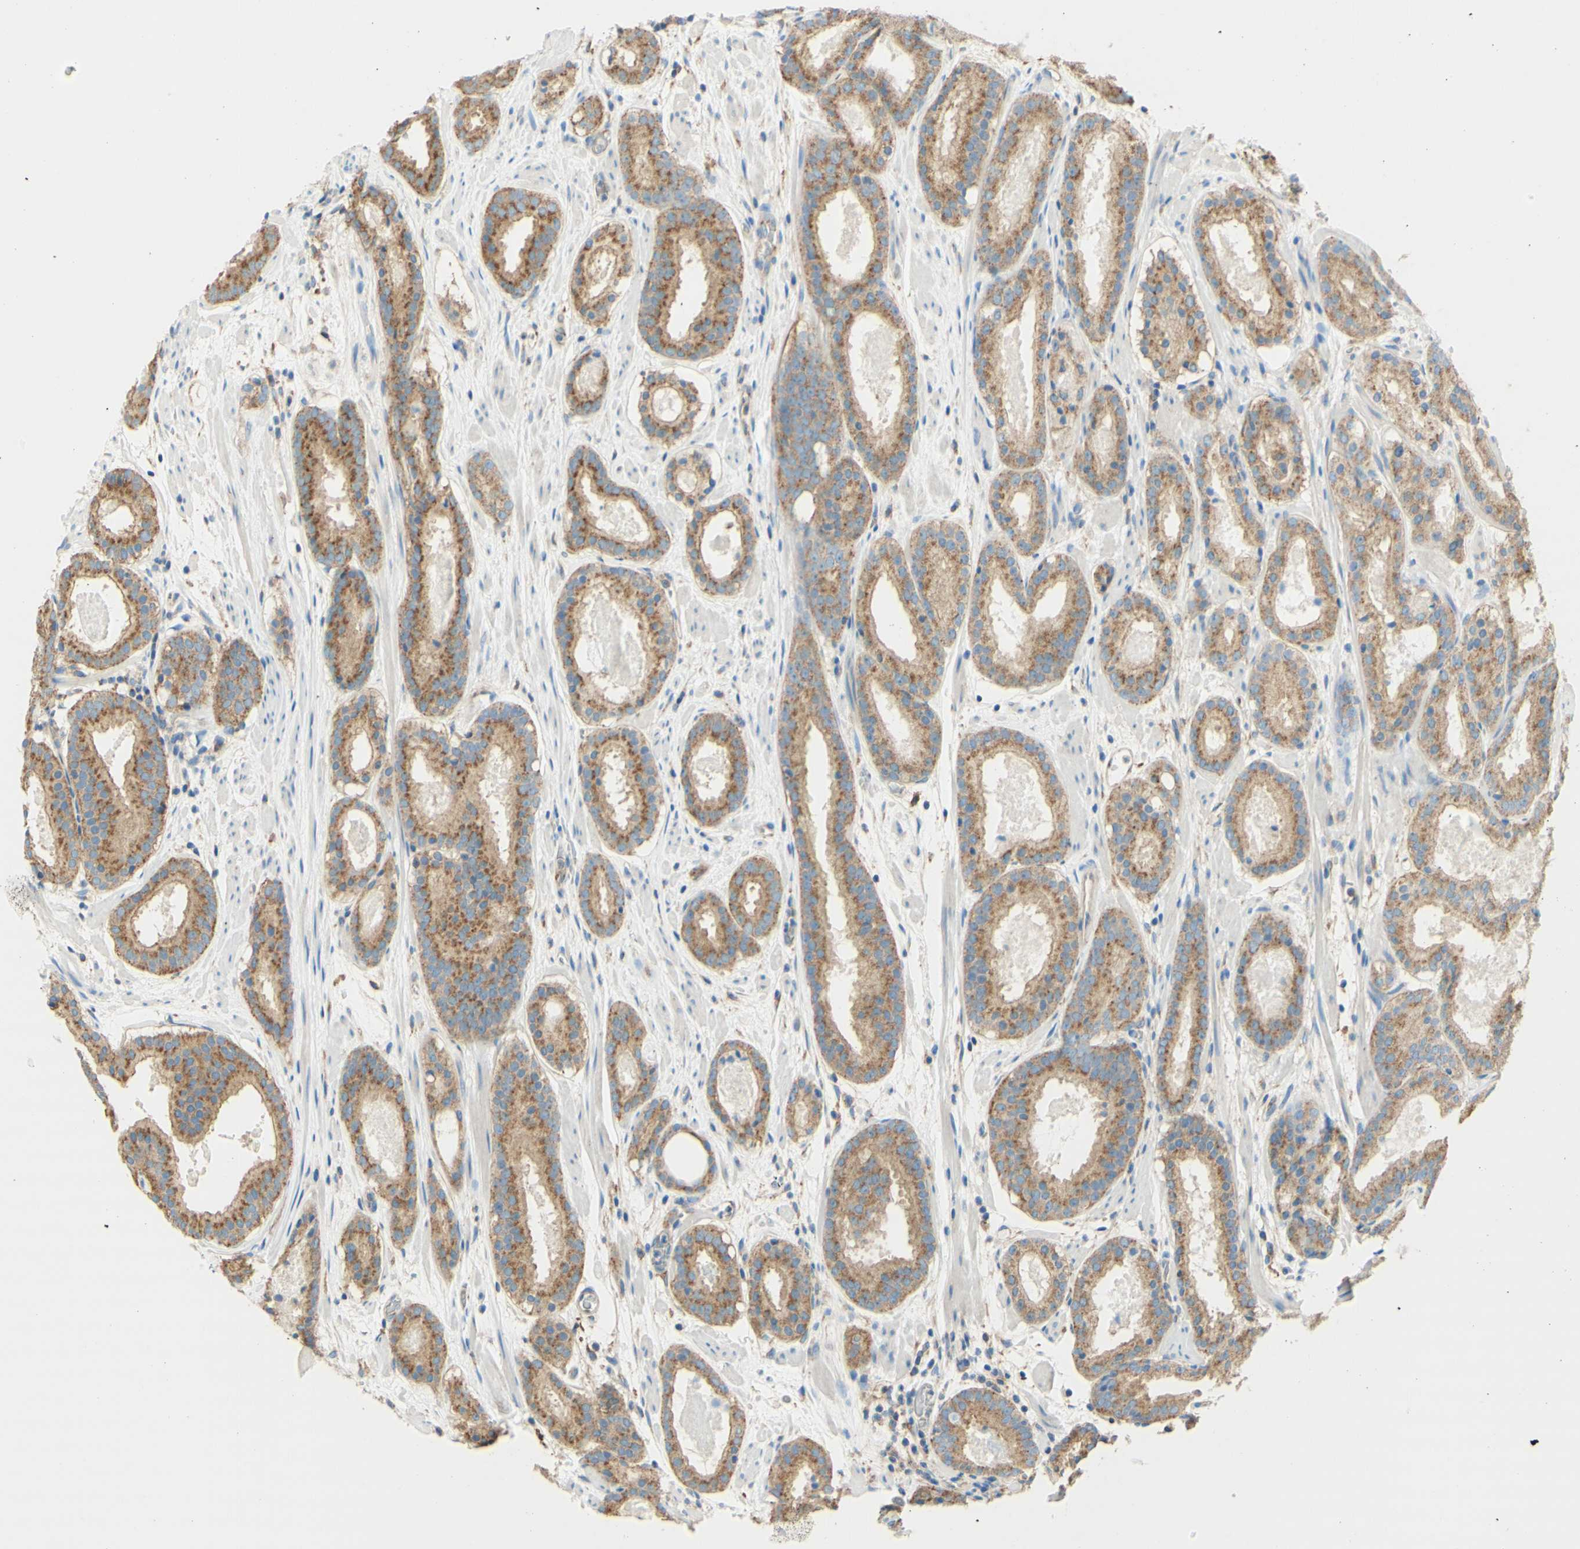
{"staining": {"intensity": "moderate", "quantity": ">75%", "location": "cytoplasmic/membranous"}, "tissue": "prostate cancer", "cell_type": "Tumor cells", "image_type": "cancer", "snomed": [{"axis": "morphology", "description": "Adenocarcinoma, Low grade"}, {"axis": "topography", "description": "Prostate"}], "caption": "Tumor cells reveal moderate cytoplasmic/membranous expression in about >75% of cells in prostate cancer. The staining was performed using DAB to visualize the protein expression in brown, while the nuclei were stained in blue with hematoxylin (Magnification: 20x).", "gene": "CLTC", "patient": {"sex": "male", "age": 69}}